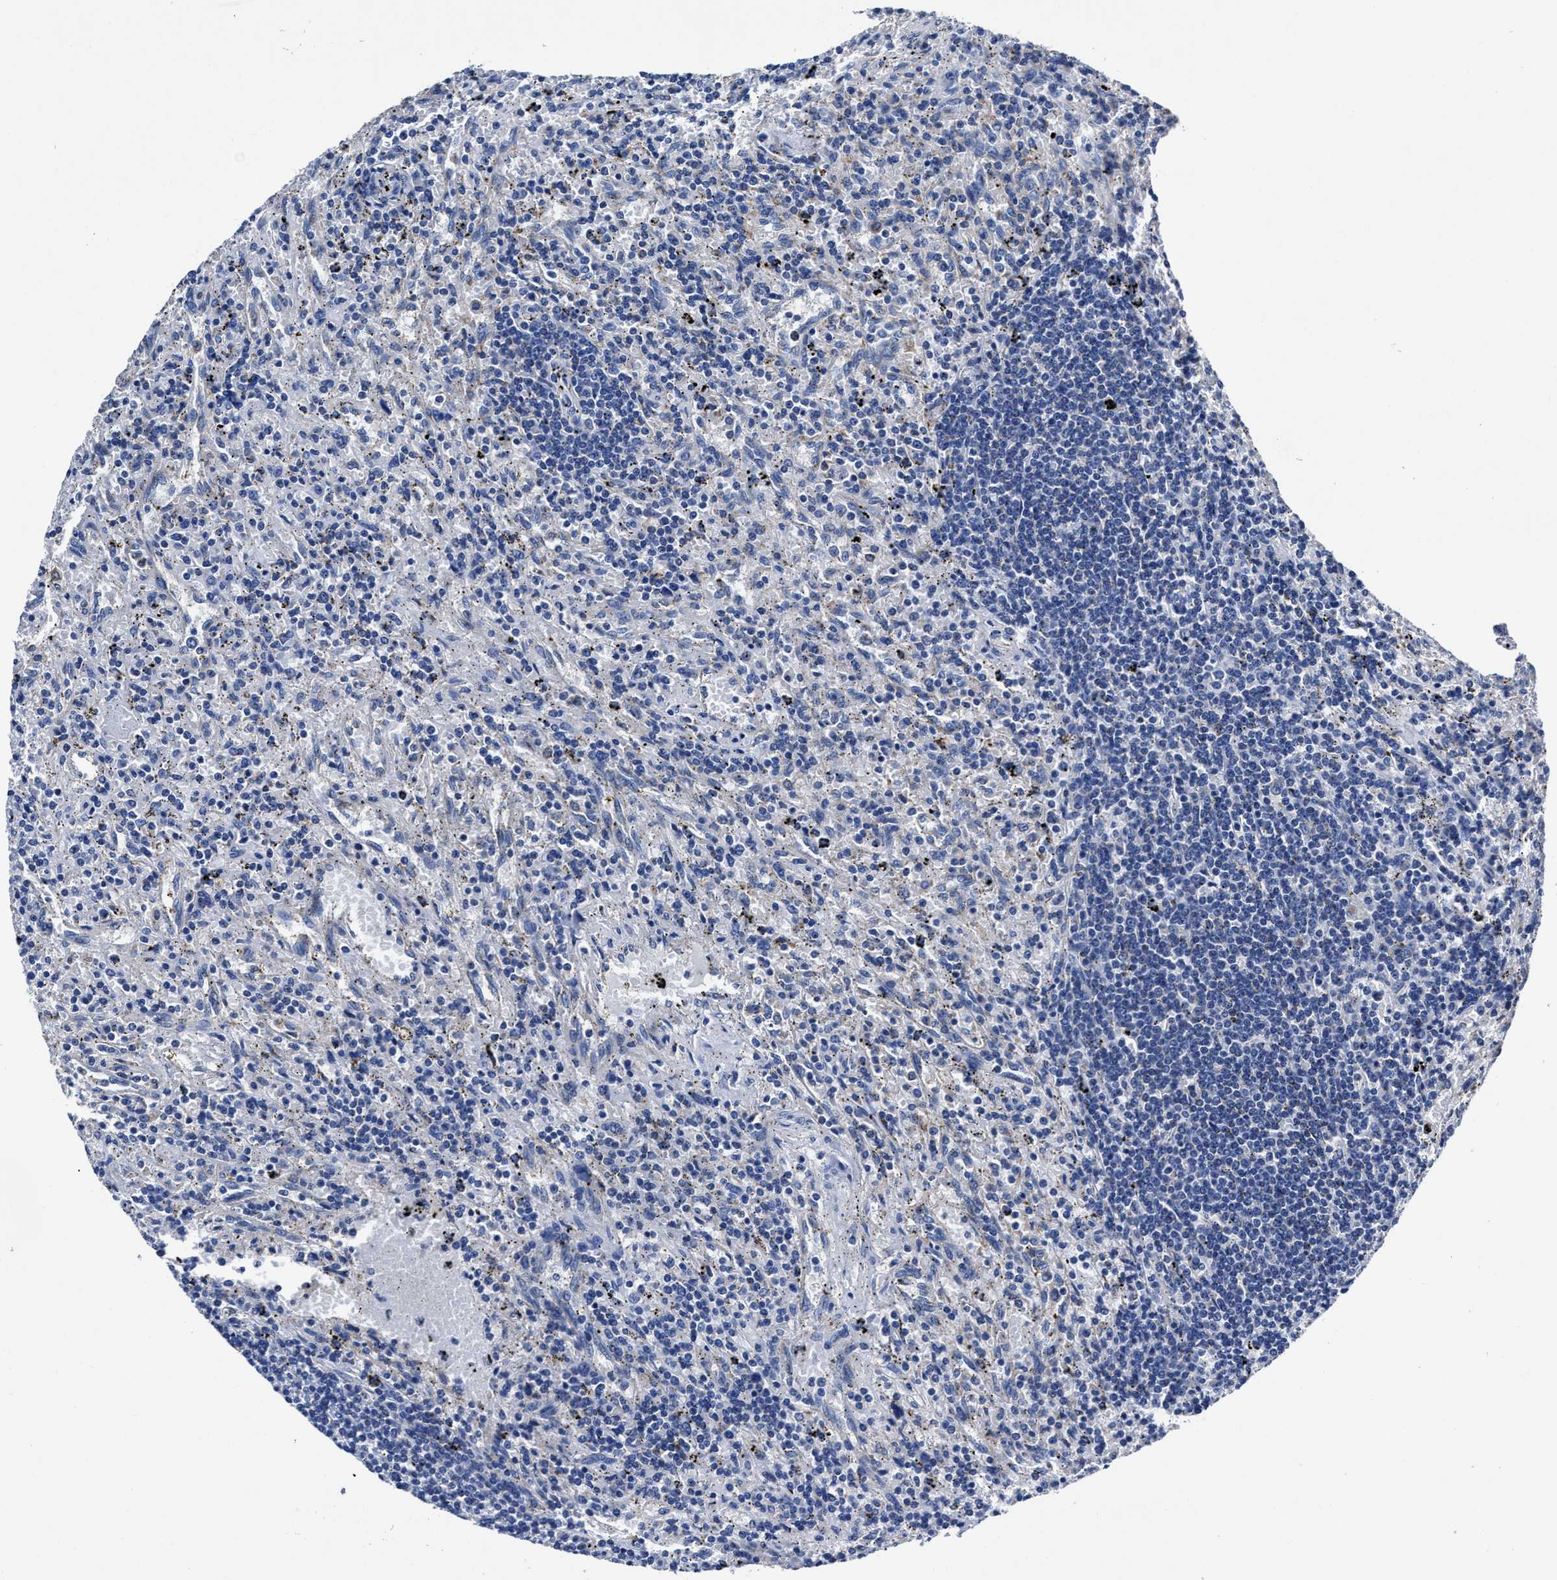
{"staining": {"intensity": "negative", "quantity": "none", "location": "none"}, "tissue": "lymphoma", "cell_type": "Tumor cells", "image_type": "cancer", "snomed": [{"axis": "morphology", "description": "Malignant lymphoma, non-Hodgkin's type, Low grade"}, {"axis": "topography", "description": "Spleen"}], "caption": "Immunohistochemistry (IHC) of human low-grade malignant lymphoma, non-Hodgkin's type shows no expression in tumor cells. (DAB (3,3'-diaminobenzidine) immunohistochemistry (IHC), high magnification).", "gene": "LAMTOR4", "patient": {"sex": "male", "age": 76}}